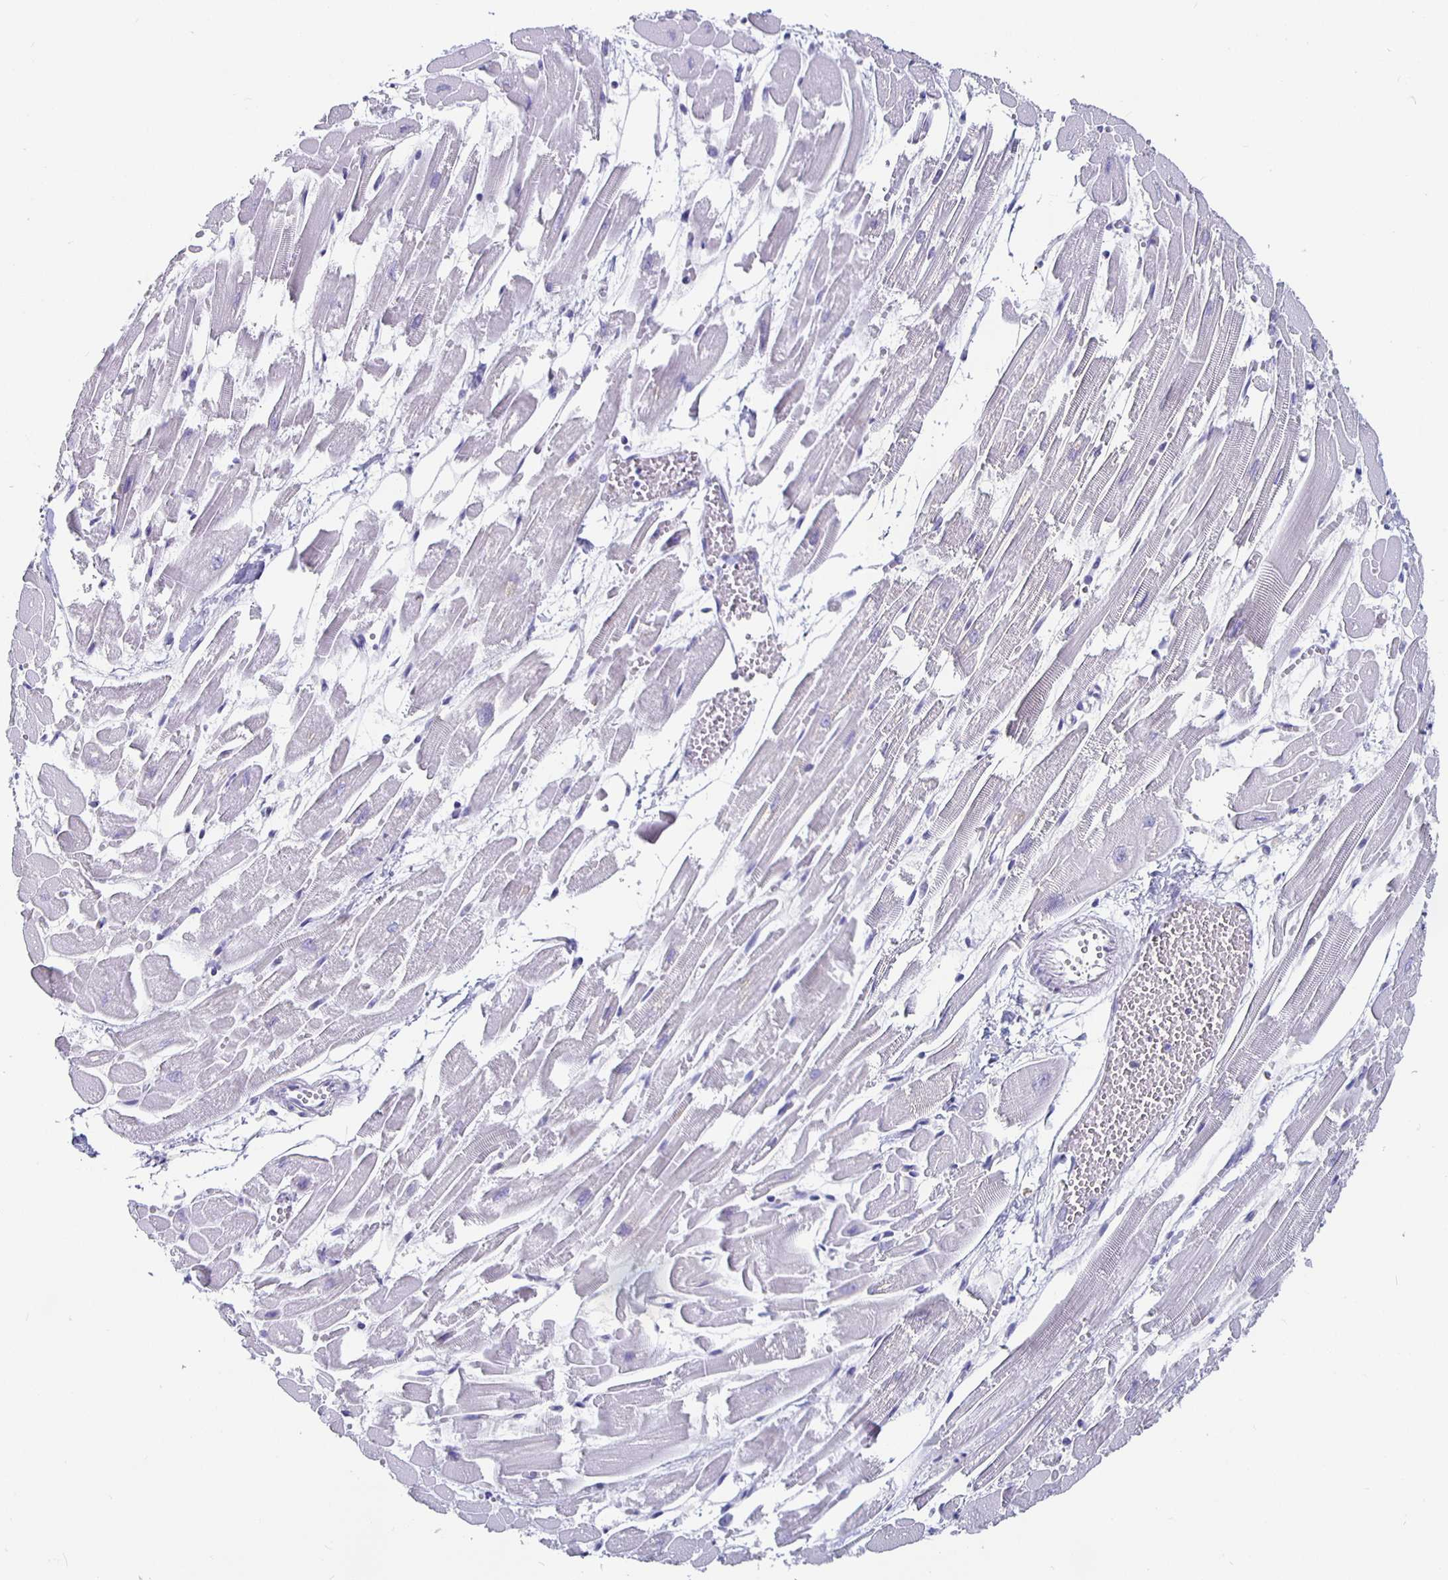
{"staining": {"intensity": "negative", "quantity": "none", "location": "none"}, "tissue": "heart muscle", "cell_type": "Cardiomyocytes", "image_type": "normal", "snomed": [{"axis": "morphology", "description": "Normal tissue, NOS"}, {"axis": "topography", "description": "Heart"}], "caption": "Immunohistochemical staining of benign human heart muscle reveals no significant positivity in cardiomyocytes. (IHC, brightfield microscopy, high magnification).", "gene": "GPX4", "patient": {"sex": "female", "age": 52}}